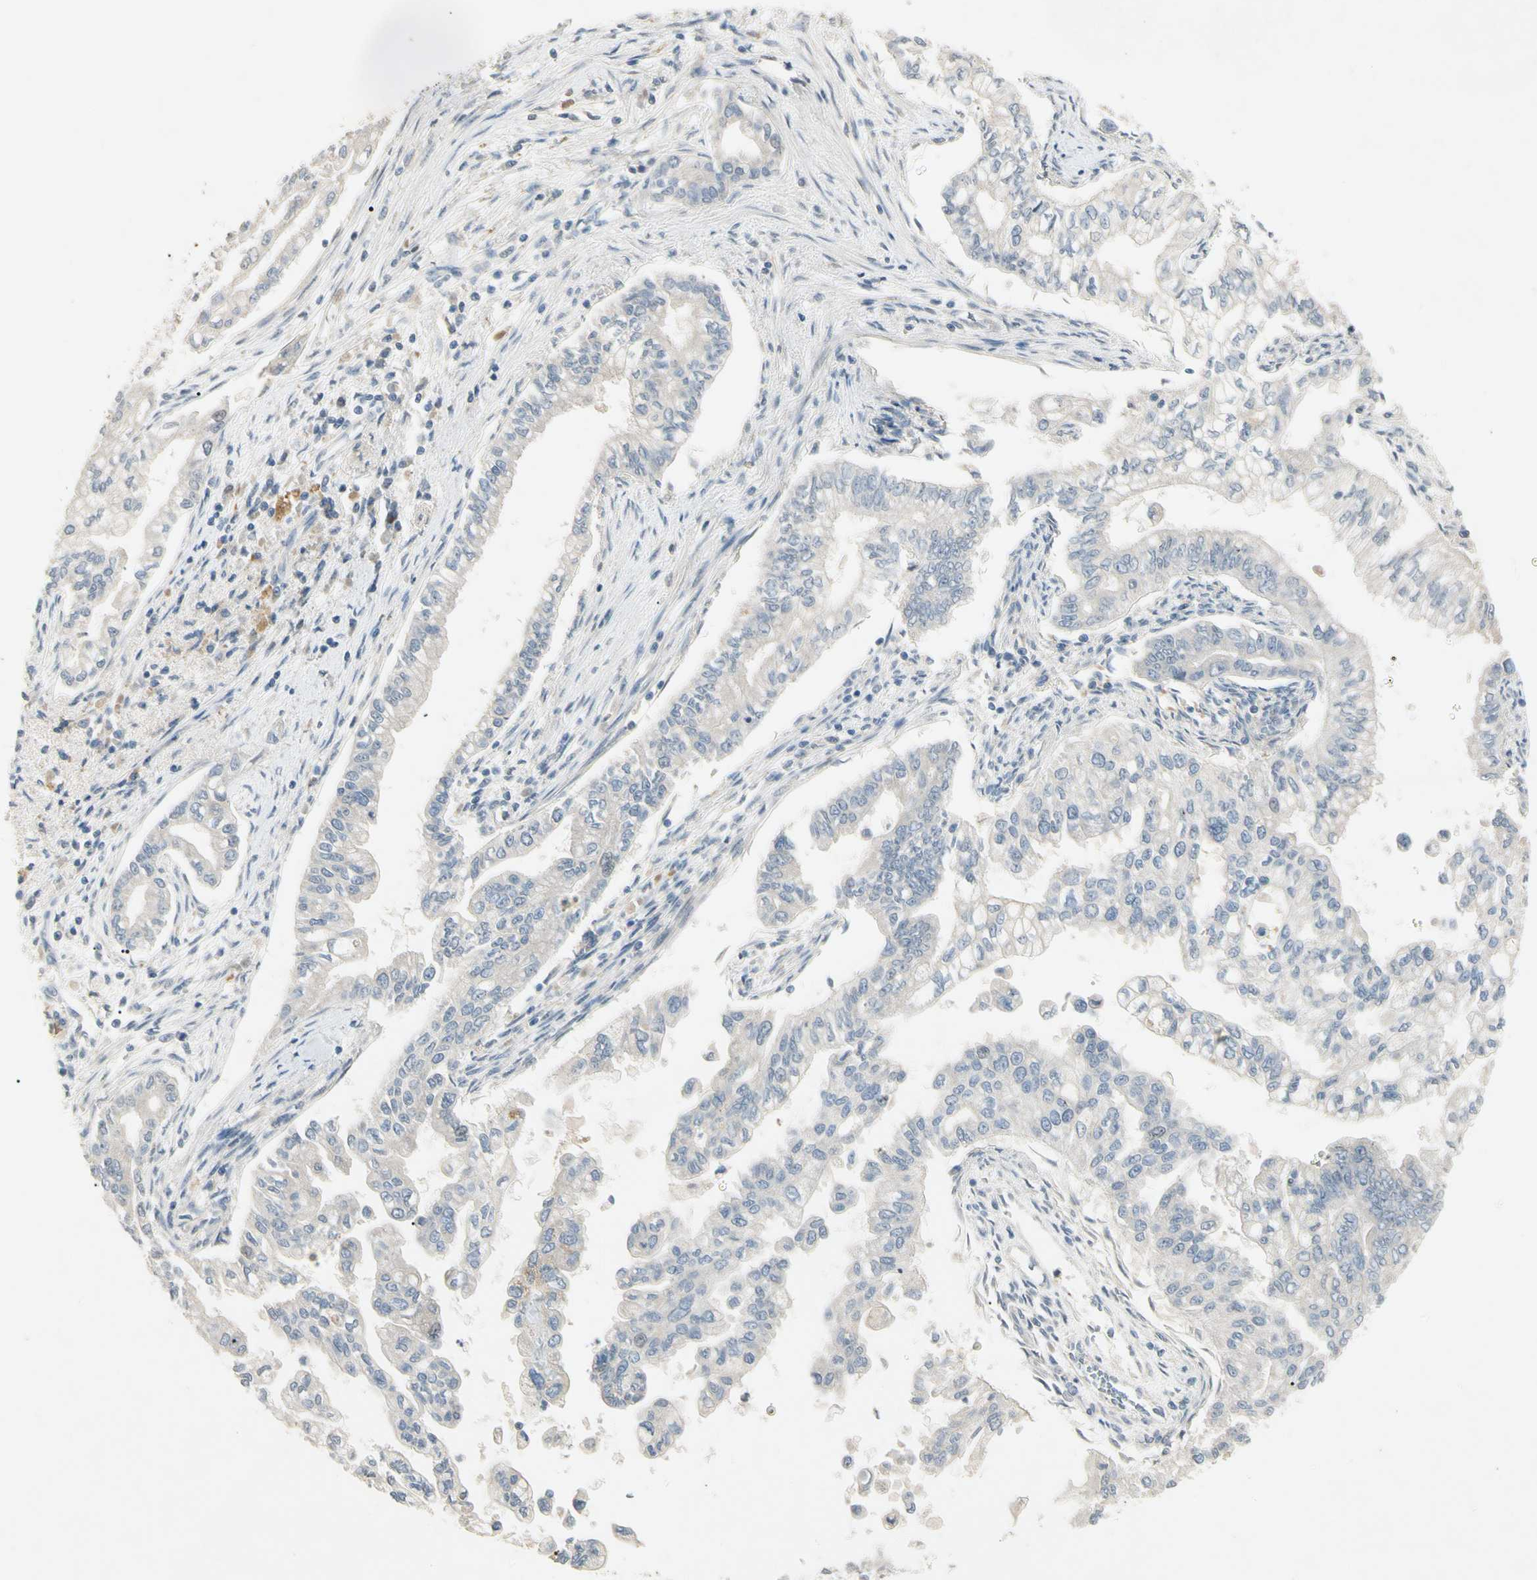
{"staining": {"intensity": "negative", "quantity": "none", "location": "none"}, "tissue": "pancreatic cancer", "cell_type": "Tumor cells", "image_type": "cancer", "snomed": [{"axis": "morphology", "description": "Normal tissue, NOS"}, {"axis": "topography", "description": "Pancreas"}], "caption": "DAB (3,3'-diaminobenzidine) immunohistochemical staining of pancreatic cancer demonstrates no significant expression in tumor cells.", "gene": "PRSS21", "patient": {"sex": "male", "age": 42}}